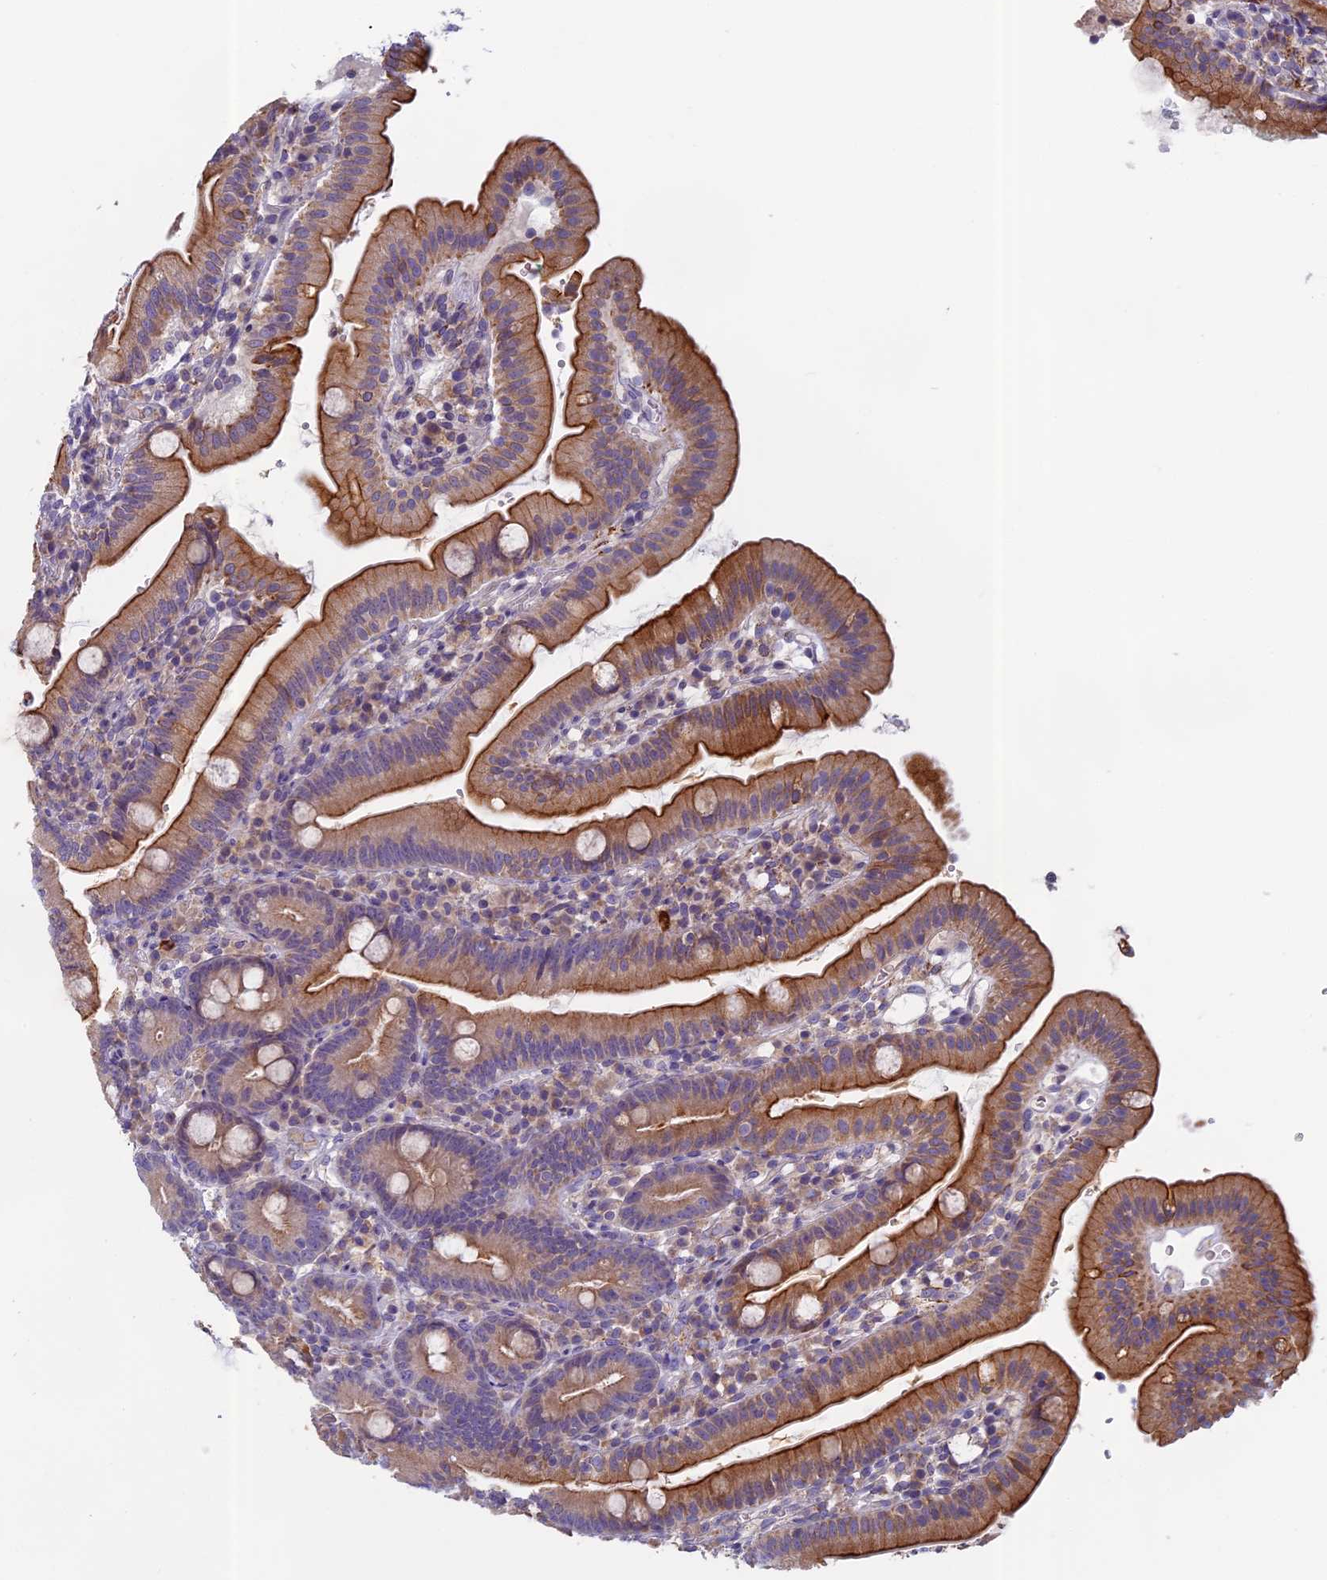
{"staining": {"intensity": "moderate", "quantity": ">75%", "location": "cytoplasmic/membranous"}, "tissue": "duodenum", "cell_type": "Glandular cells", "image_type": "normal", "snomed": [{"axis": "morphology", "description": "Normal tissue, NOS"}, {"axis": "topography", "description": "Duodenum"}], "caption": "Human duodenum stained with a brown dye exhibits moderate cytoplasmic/membranous positive staining in about >75% of glandular cells.", "gene": "SEMA7A", "patient": {"sex": "female", "age": 67}}